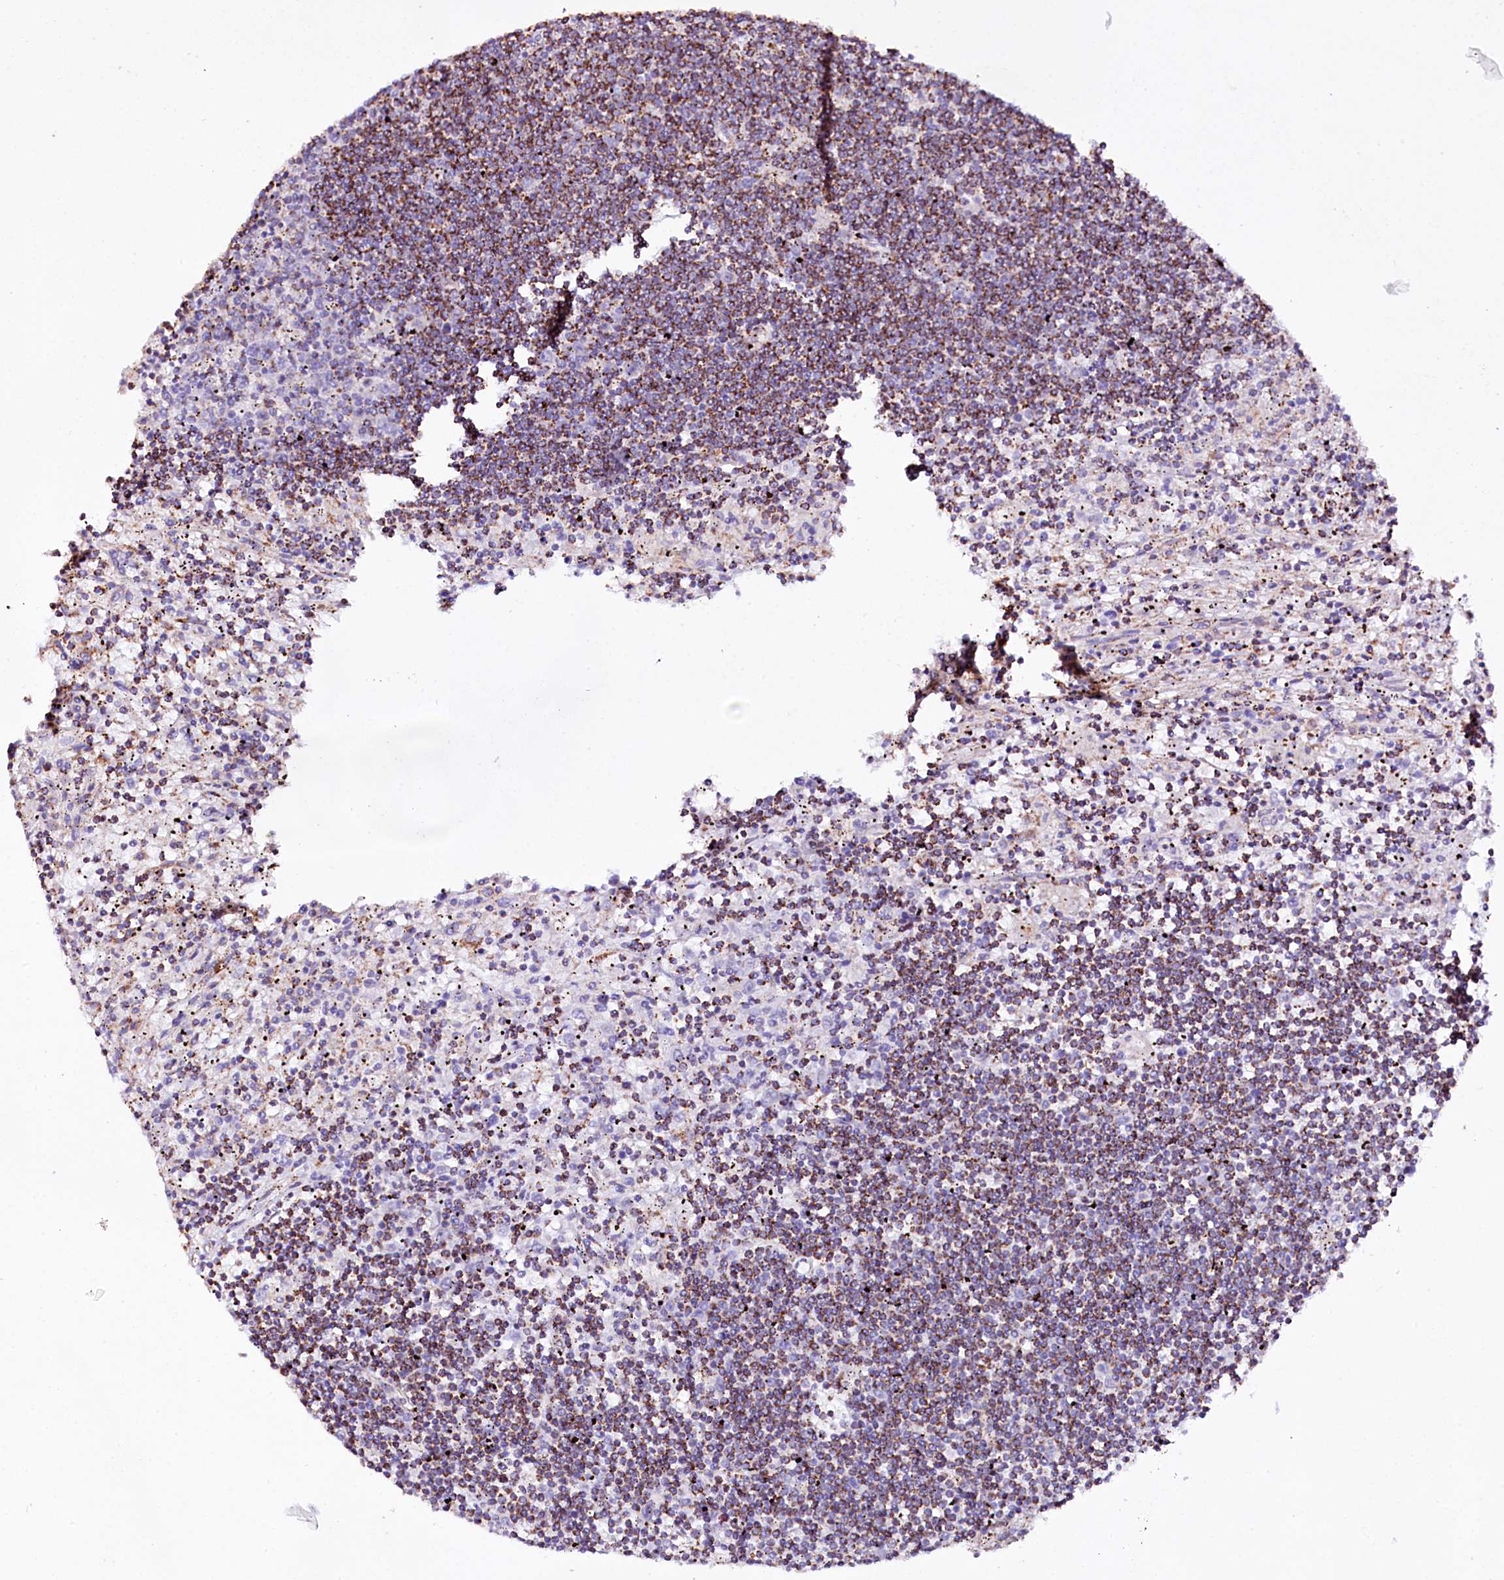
{"staining": {"intensity": "moderate", "quantity": ">75%", "location": "cytoplasmic/membranous"}, "tissue": "lymphoma", "cell_type": "Tumor cells", "image_type": "cancer", "snomed": [{"axis": "morphology", "description": "Malignant lymphoma, non-Hodgkin's type, Low grade"}, {"axis": "topography", "description": "Spleen"}], "caption": "Immunohistochemical staining of malignant lymphoma, non-Hodgkin's type (low-grade) demonstrates moderate cytoplasmic/membranous protein staining in about >75% of tumor cells. The staining was performed using DAB, with brown indicating positive protein expression. Nuclei are stained blue with hematoxylin.", "gene": "APLP2", "patient": {"sex": "male", "age": 76}}